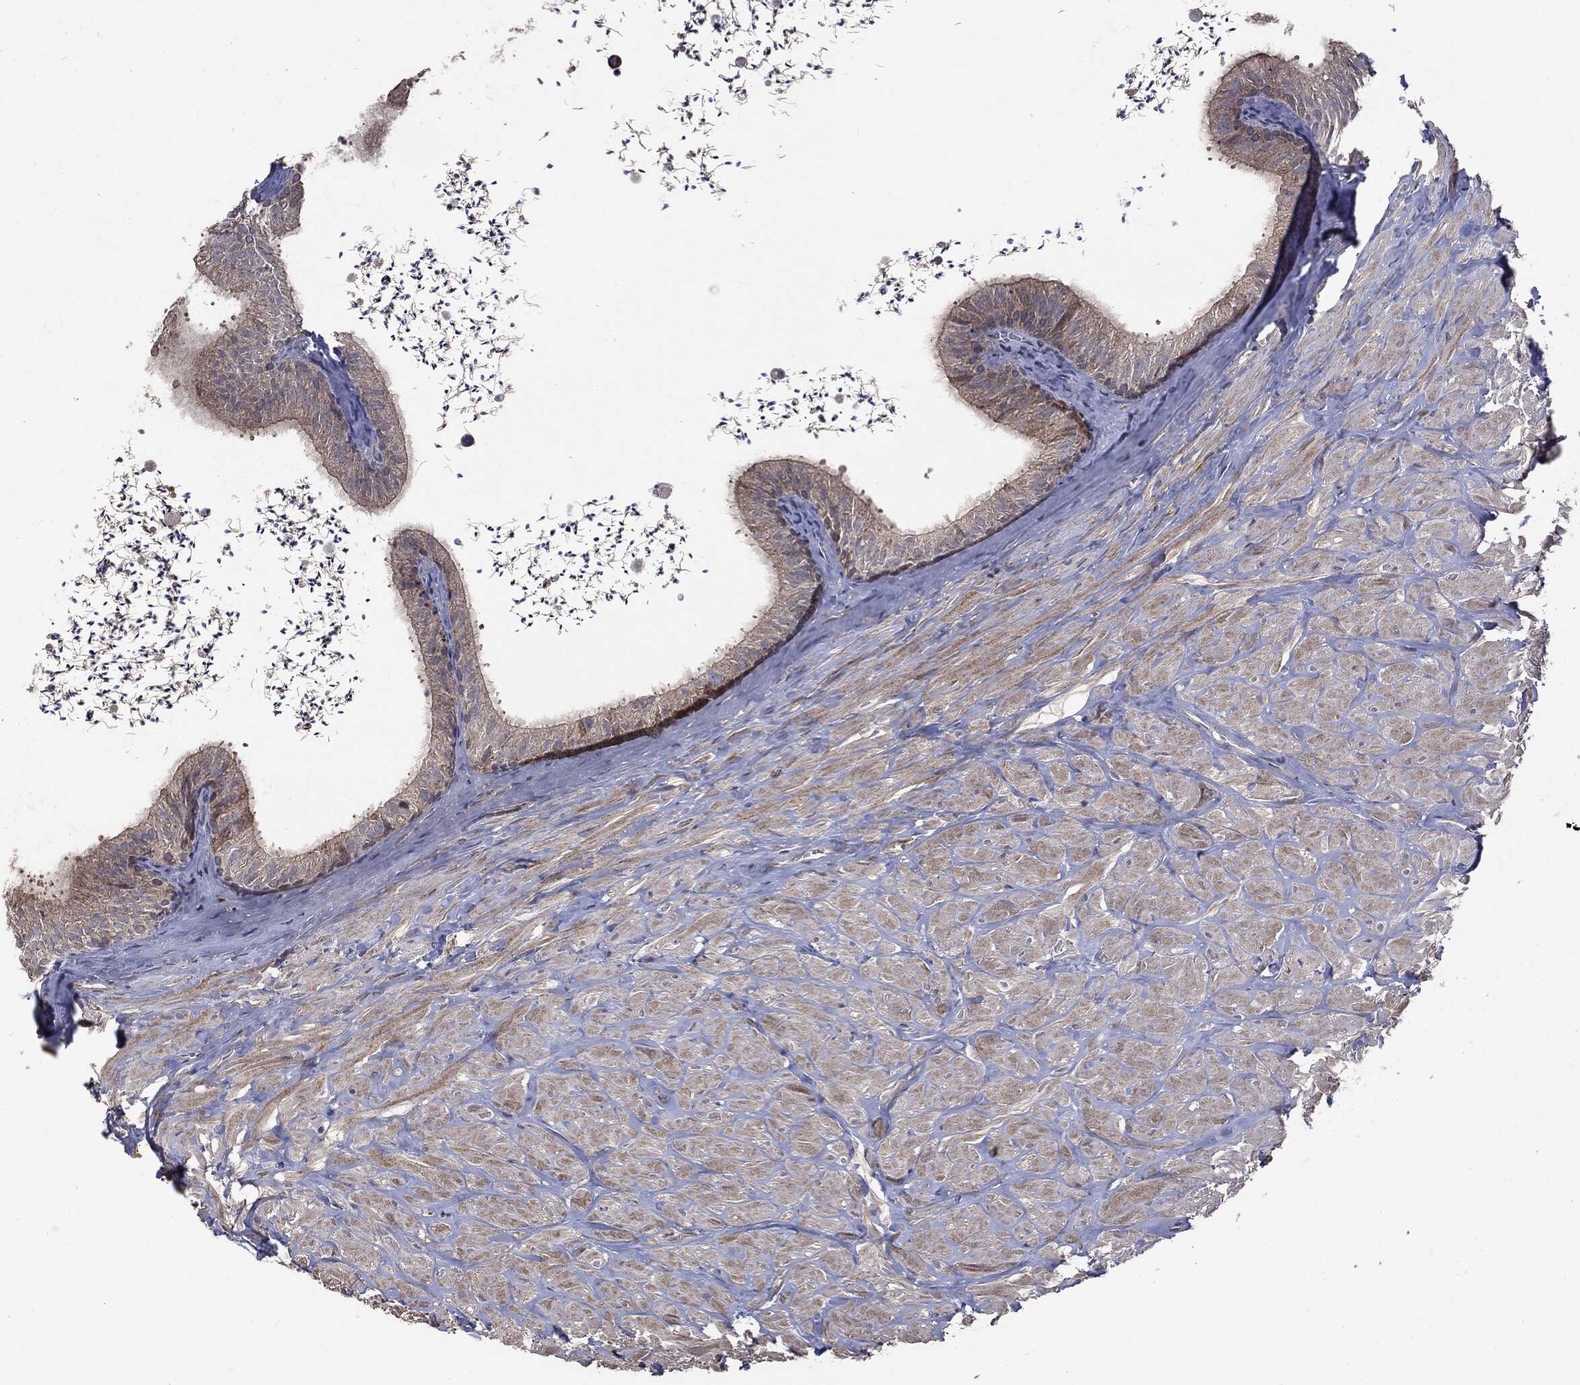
{"staining": {"intensity": "weak", "quantity": "25%-75%", "location": "cytoplasmic/membranous"}, "tissue": "epididymis", "cell_type": "Glandular cells", "image_type": "normal", "snomed": [{"axis": "morphology", "description": "Normal tissue, NOS"}, {"axis": "topography", "description": "Epididymis"}], "caption": "An image of human epididymis stained for a protein reveals weak cytoplasmic/membranous brown staining in glandular cells. (brown staining indicates protein expression, while blue staining denotes nuclei).", "gene": "MTOR", "patient": {"sex": "male", "age": 32}}